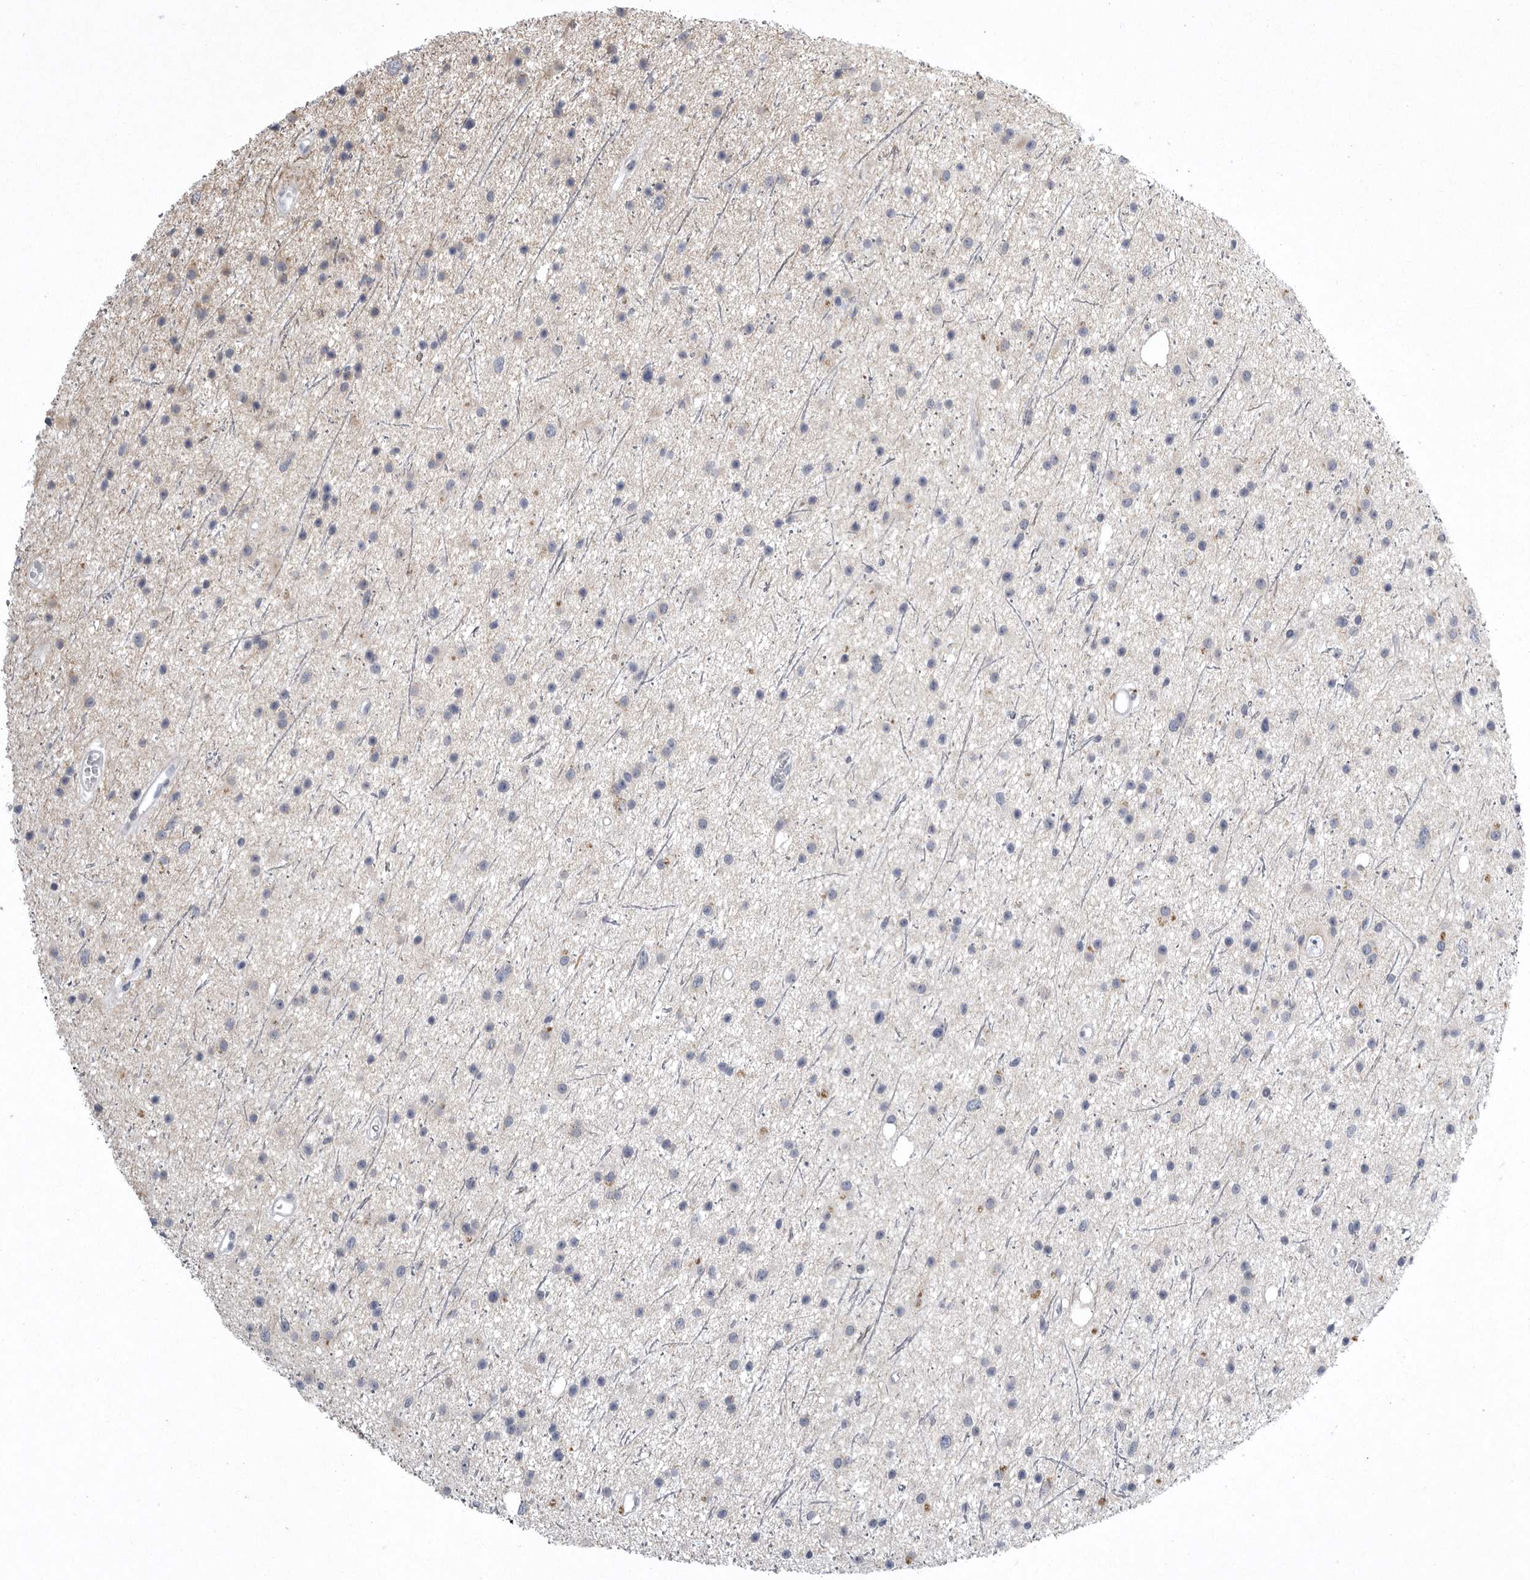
{"staining": {"intensity": "negative", "quantity": "none", "location": "none"}, "tissue": "glioma", "cell_type": "Tumor cells", "image_type": "cancer", "snomed": [{"axis": "morphology", "description": "Glioma, malignant, Low grade"}, {"axis": "topography", "description": "Cerebral cortex"}], "caption": "Tumor cells show no significant protein expression in low-grade glioma (malignant).", "gene": "CRP", "patient": {"sex": "female", "age": 39}}